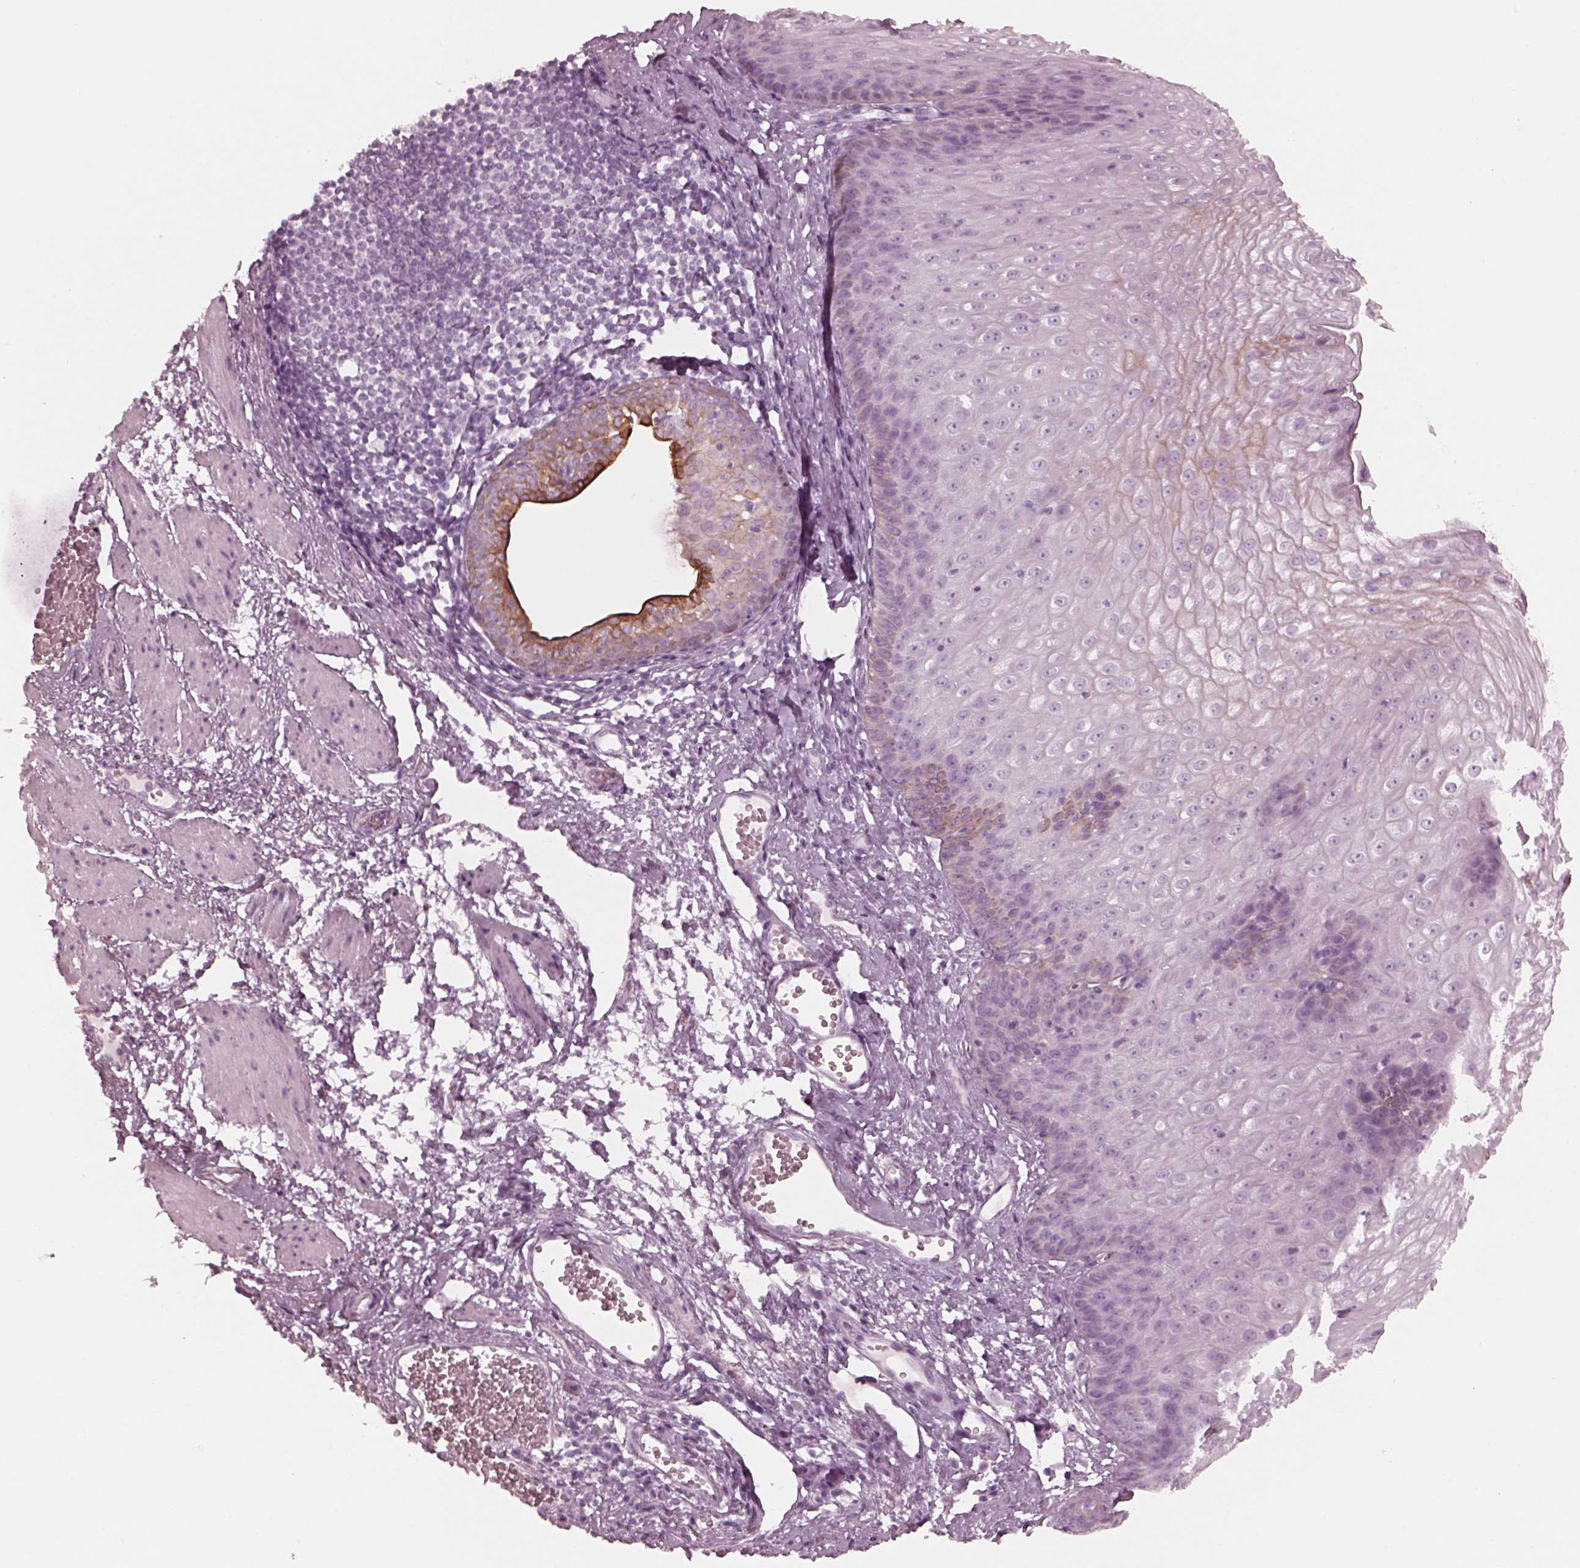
{"staining": {"intensity": "moderate", "quantity": "<25%", "location": "cytoplasmic/membranous"}, "tissue": "esophagus", "cell_type": "Squamous epithelial cells", "image_type": "normal", "snomed": [{"axis": "morphology", "description": "Normal tissue, NOS"}, {"axis": "topography", "description": "Esophagus"}], "caption": "Moderate cytoplasmic/membranous expression for a protein is appreciated in approximately <25% of squamous epithelial cells of benign esophagus using IHC.", "gene": "PON3", "patient": {"sex": "male", "age": 72}}